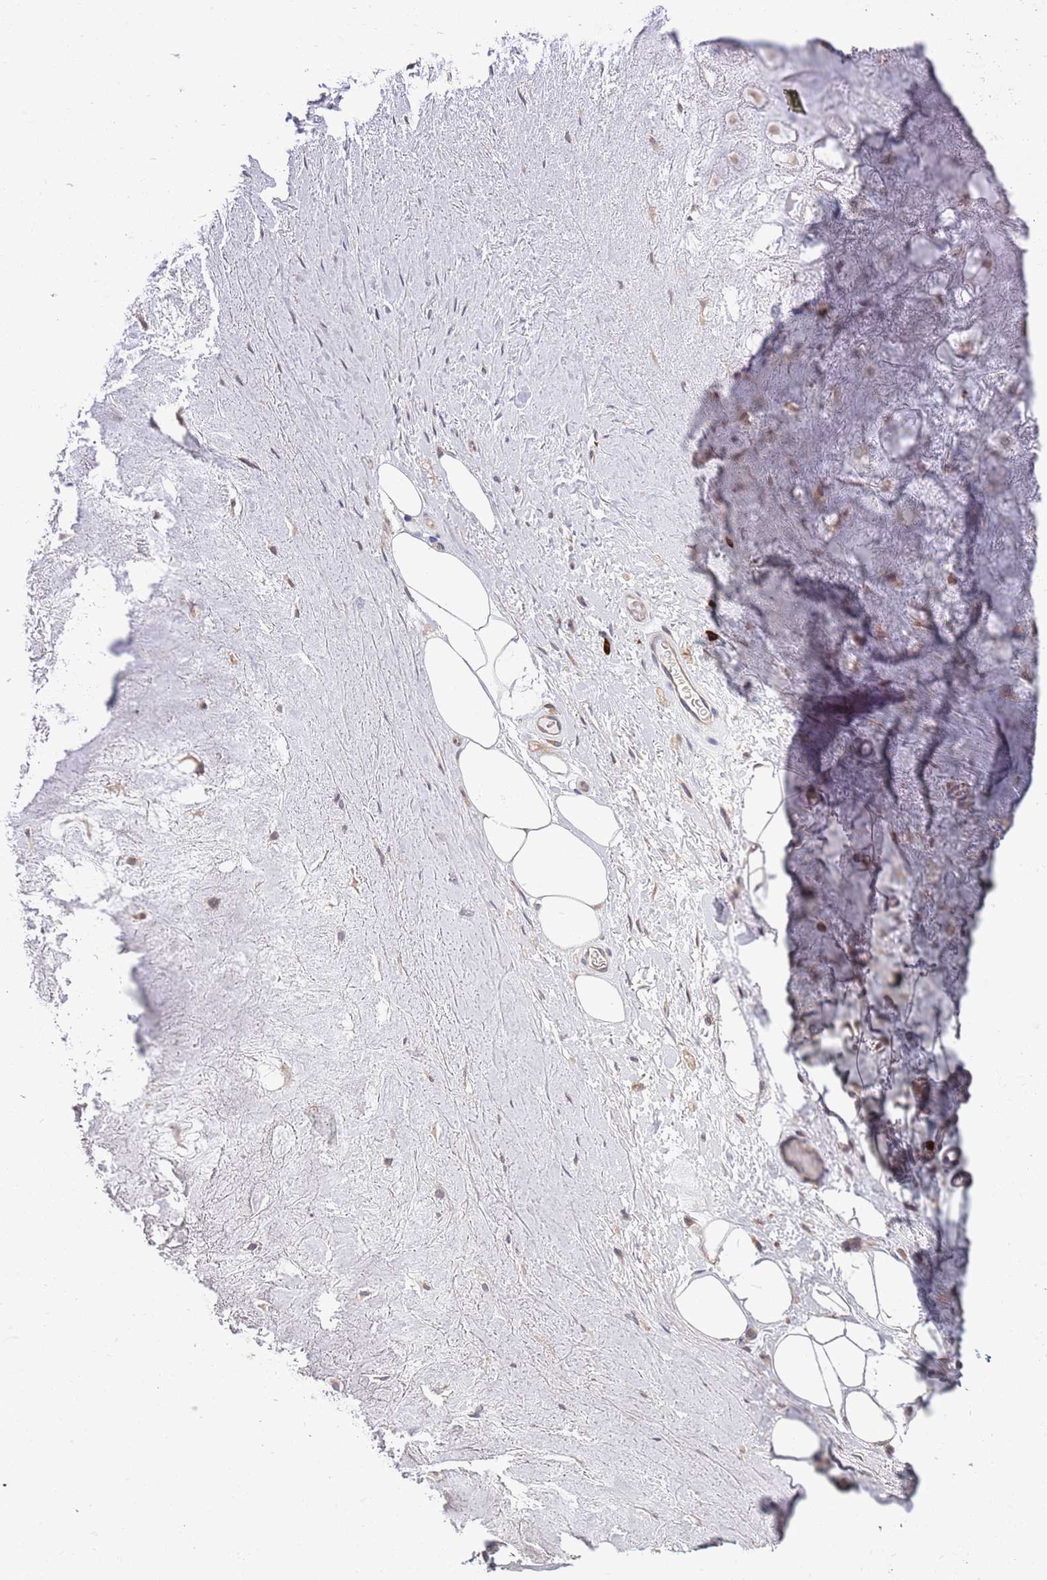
{"staining": {"intensity": "negative", "quantity": "none", "location": "none"}, "tissue": "adipose tissue", "cell_type": "Adipocytes", "image_type": "normal", "snomed": [{"axis": "morphology", "description": "Normal tissue, NOS"}, {"axis": "topography", "description": "Cartilage tissue"}], "caption": "The photomicrograph displays no significant staining in adipocytes of adipose tissue.", "gene": "MARVELD2", "patient": {"sex": "male", "age": 81}}